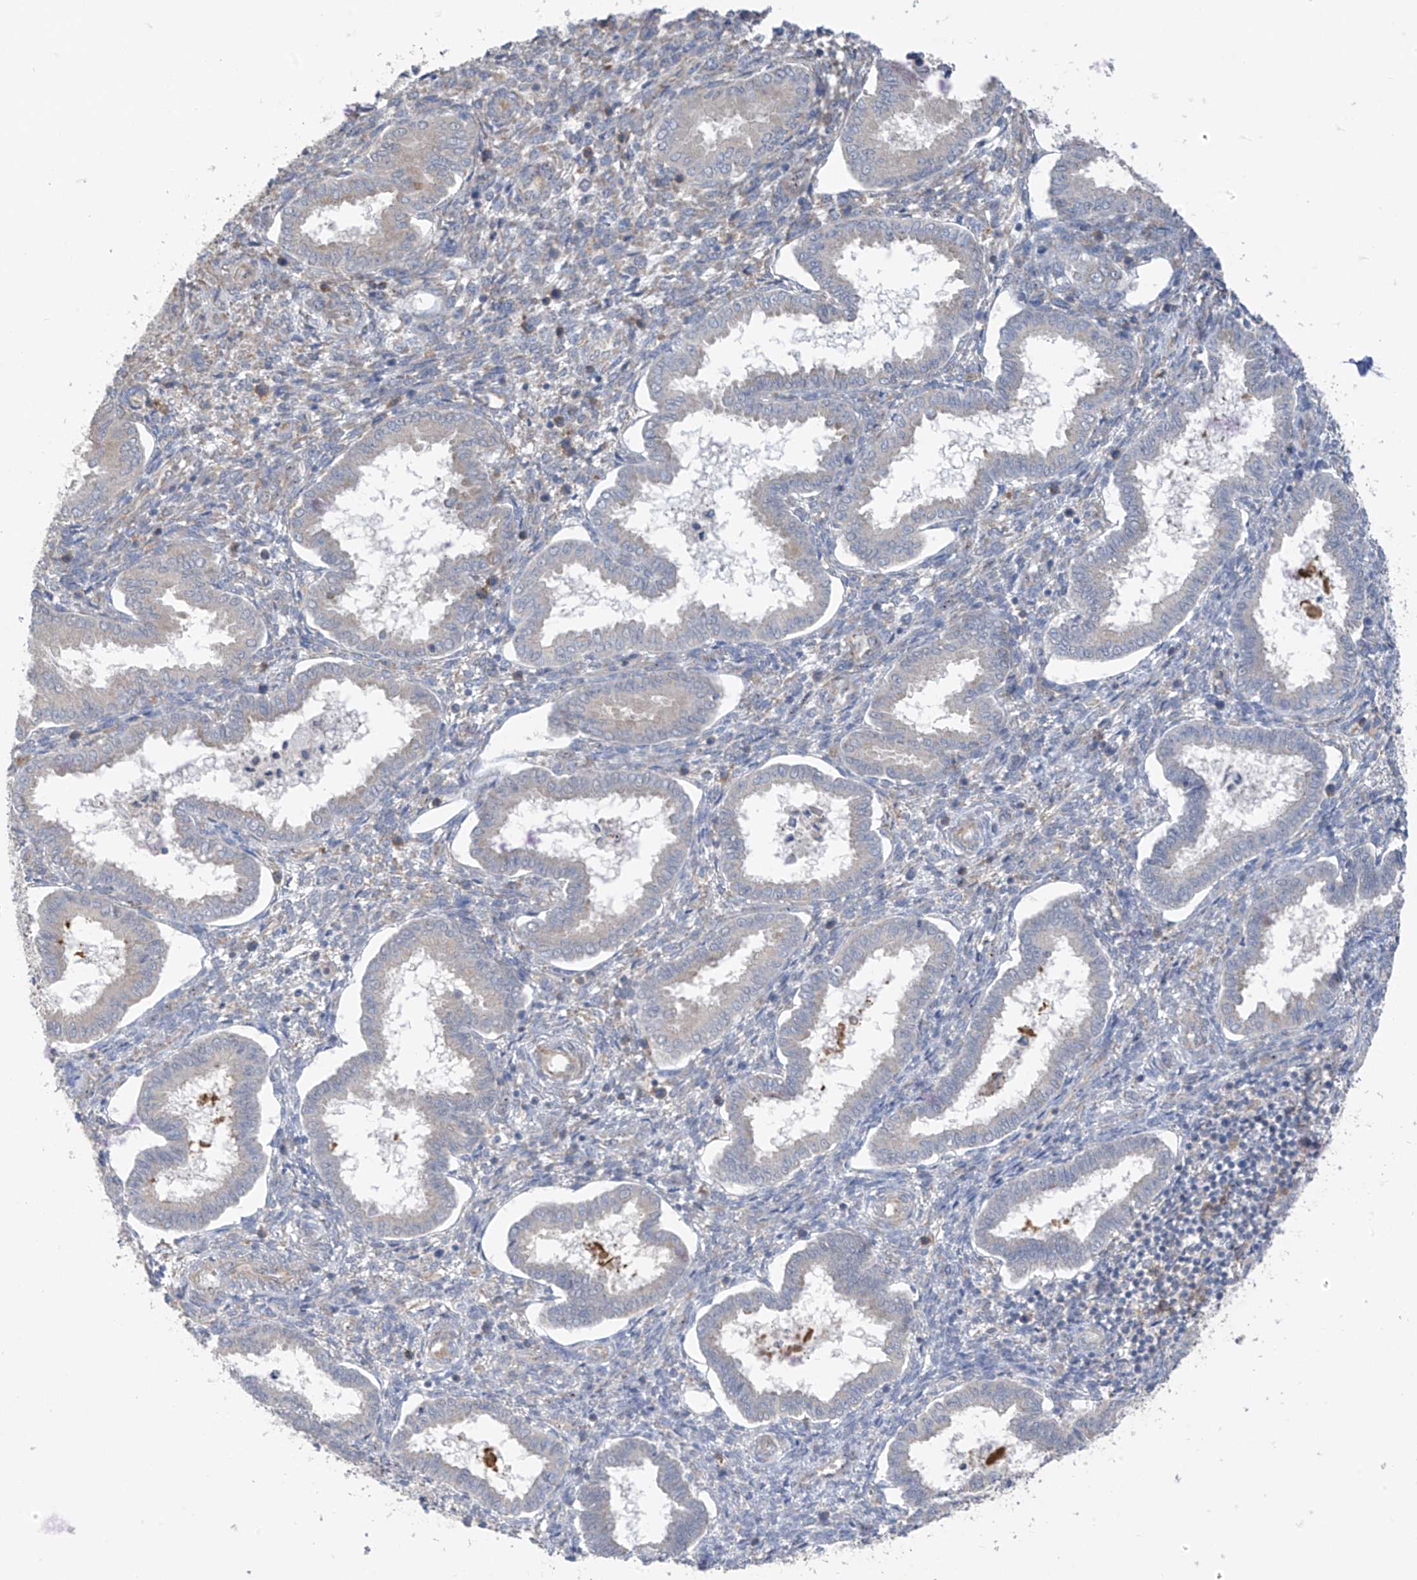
{"staining": {"intensity": "negative", "quantity": "none", "location": "none"}, "tissue": "endometrium", "cell_type": "Cells in endometrial stroma", "image_type": "normal", "snomed": [{"axis": "morphology", "description": "Normal tissue, NOS"}, {"axis": "topography", "description": "Endometrium"}], "caption": "IHC photomicrograph of normal endometrium stained for a protein (brown), which shows no staining in cells in endometrial stroma. The staining was performed using DAB (3,3'-diaminobenzidine) to visualize the protein expression in brown, while the nuclei were stained in blue with hematoxylin (Magnification: 20x).", "gene": "RPL4", "patient": {"sex": "female", "age": 24}}